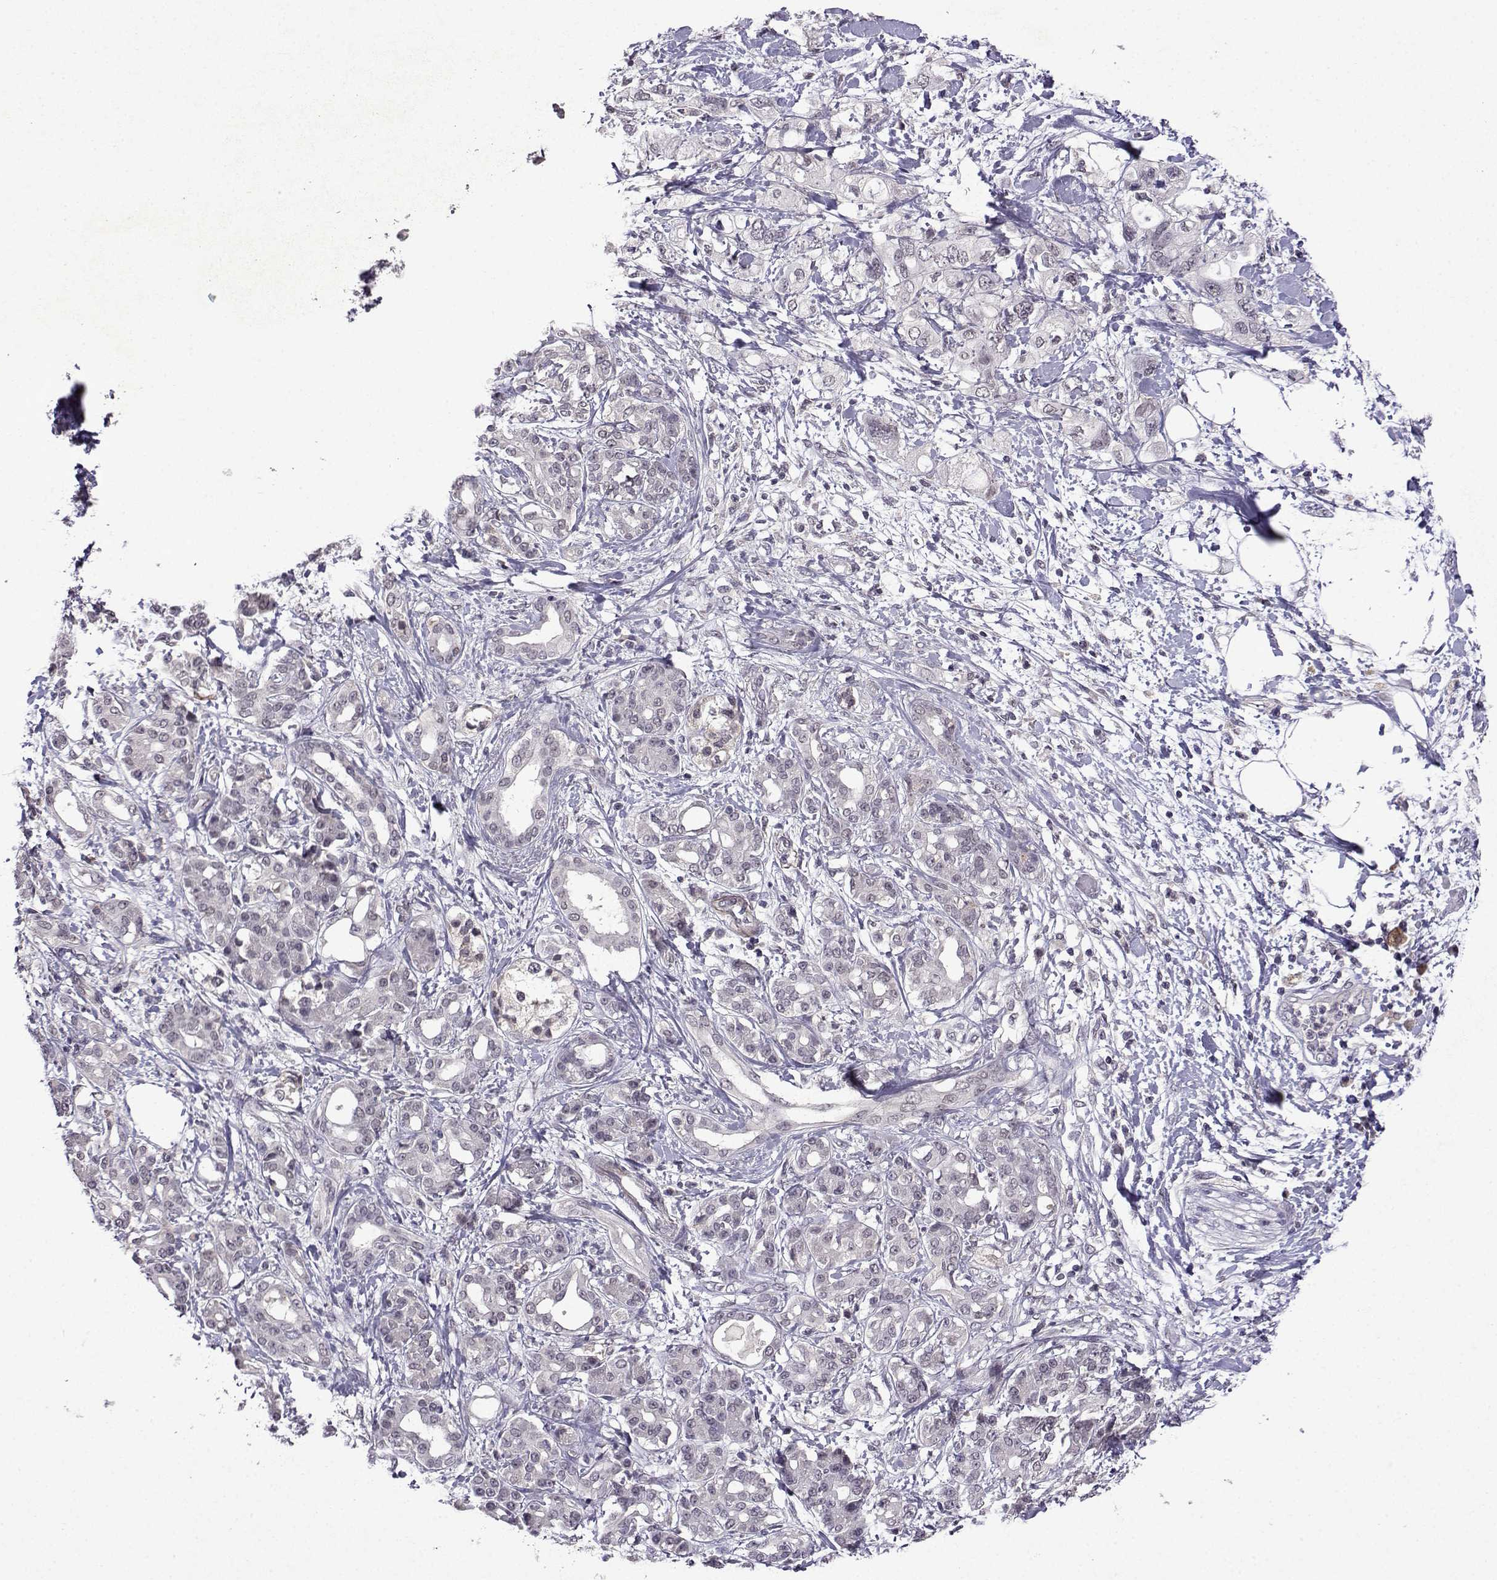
{"staining": {"intensity": "negative", "quantity": "none", "location": "none"}, "tissue": "pancreatic cancer", "cell_type": "Tumor cells", "image_type": "cancer", "snomed": [{"axis": "morphology", "description": "Adenocarcinoma, NOS"}, {"axis": "topography", "description": "Pancreas"}], "caption": "There is no significant positivity in tumor cells of pancreatic cancer (adenocarcinoma).", "gene": "CCL28", "patient": {"sex": "female", "age": 56}}